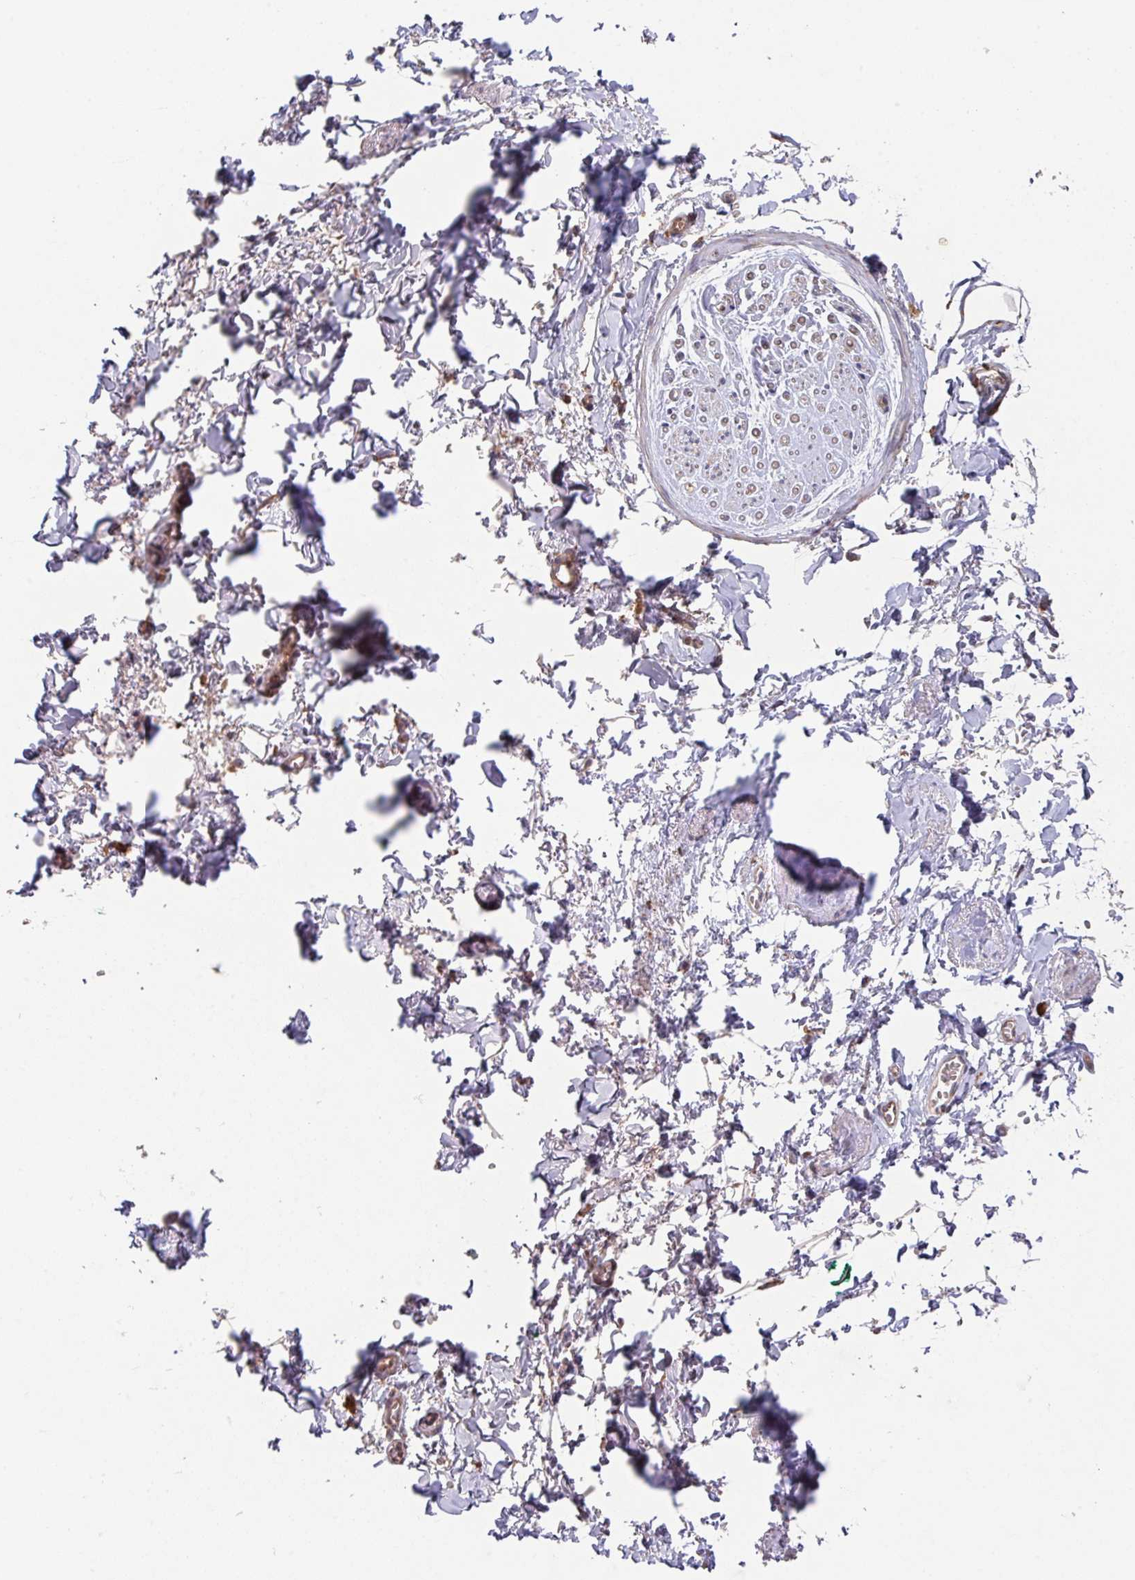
{"staining": {"intensity": "negative", "quantity": "none", "location": "none"}, "tissue": "adipose tissue", "cell_type": "Adipocytes", "image_type": "normal", "snomed": [{"axis": "morphology", "description": "Normal tissue, NOS"}, {"axis": "topography", "description": "Vulva"}, {"axis": "topography", "description": "Vagina"}, {"axis": "topography", "description": "Peripheral nerve tissue"}], "caption": "Photomicrograph shows no significant protein staining in adipocytes of unremarkable adipose tissue.", "gene": "TRIM14", "patient": {"sex": "female", "age": 66}}